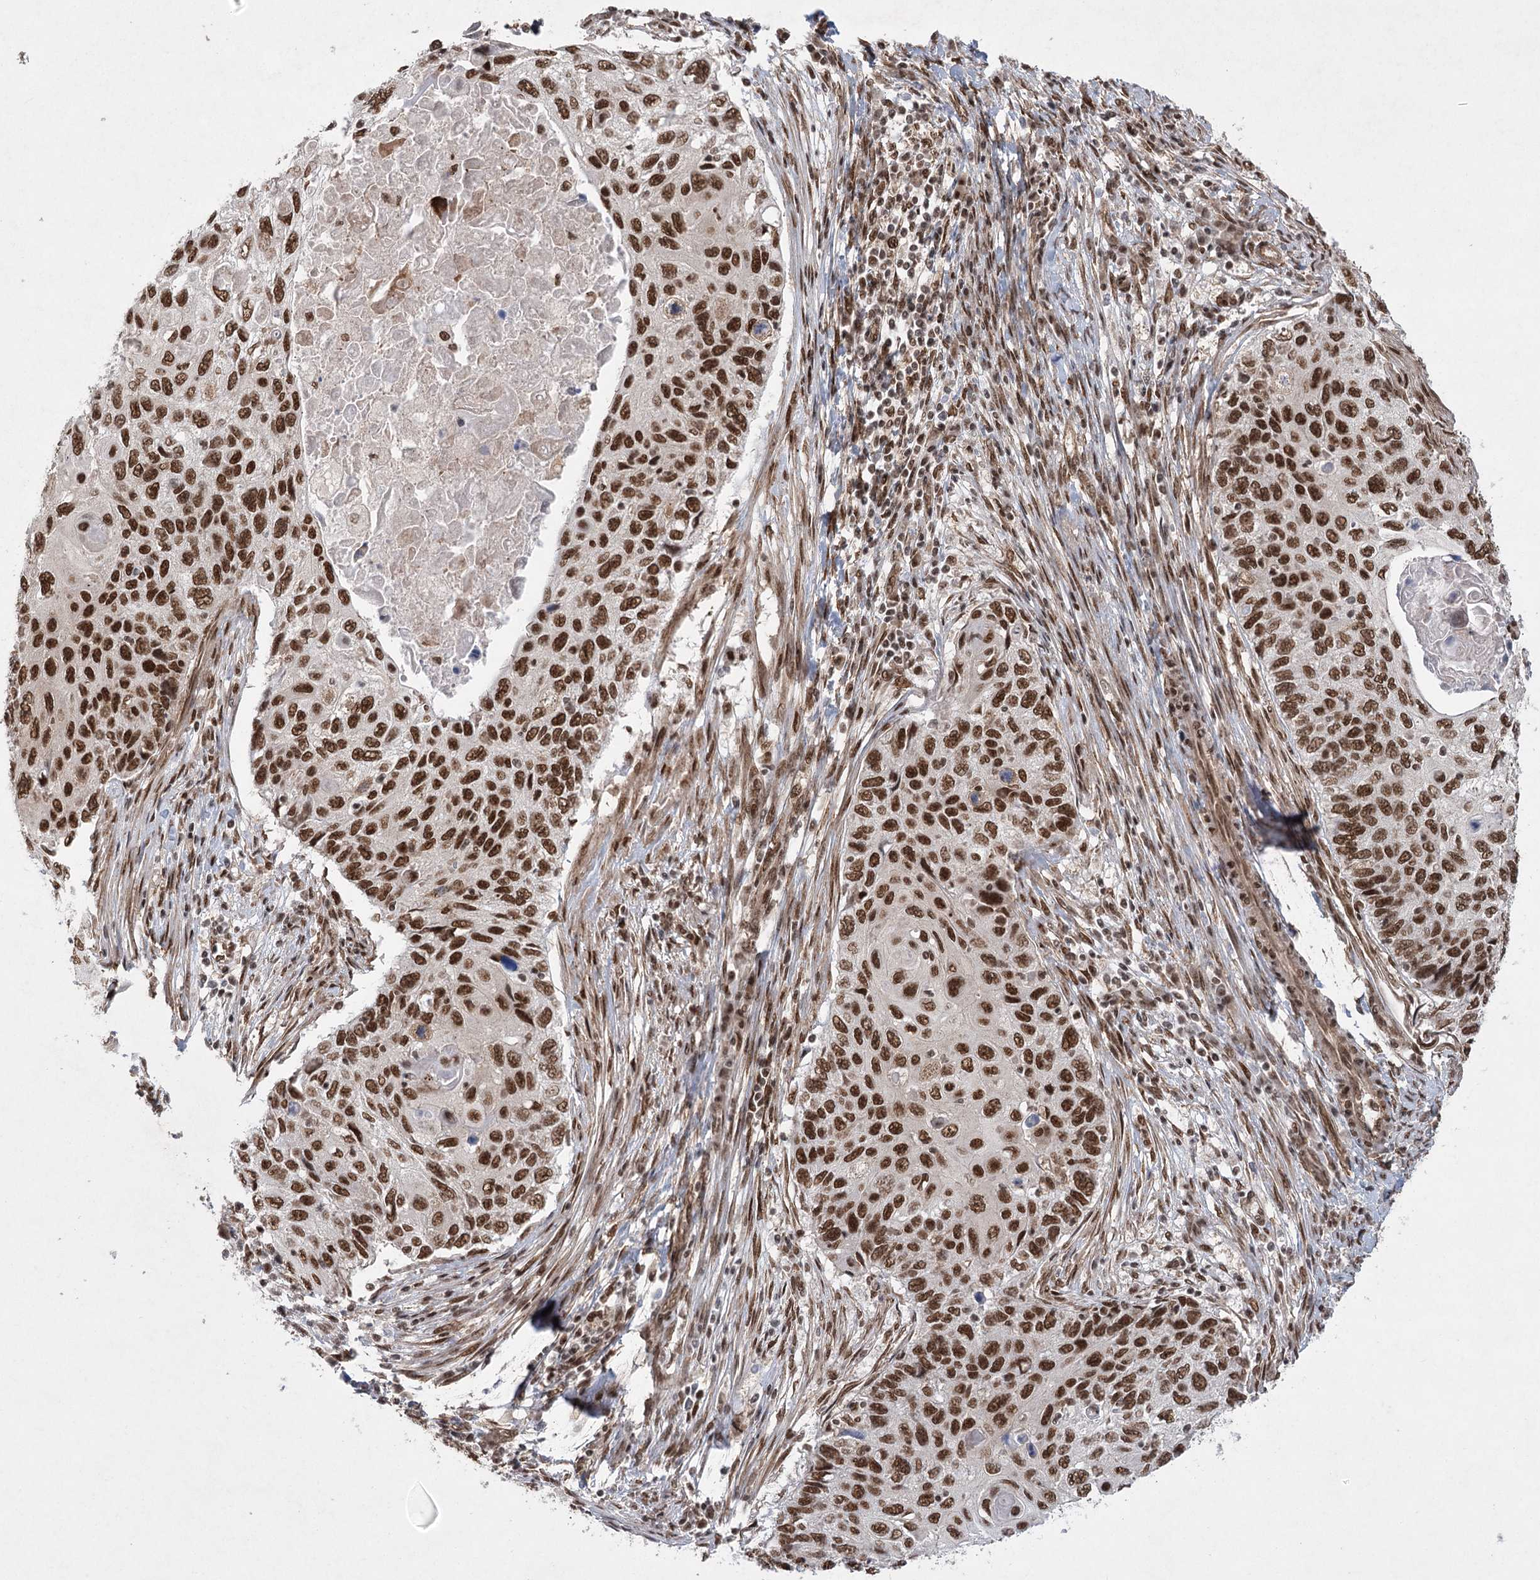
{"staining": {"intensity": "strong", "quantity": ">75%", "location": "nuclear"}, "tissue": "cervical cancer", "cell_type": "Tumor cells", "image_type": "cancer", "snomed": [{"axis": "morphology", "description": "Squamous cell carcinoma, NOS"}, {"axis": "topography", "description": "Cervix"}], "caption": "Immunohistochemistry staining of squamous cell carcinoma (cervical), which reveals high levels of strong nuclear expression in approximately >75% of tumor cells indicating strong nuclear protein positivity. The staining was performed using DAB (brown) for protein detection and nuclei were counterstained in hematoxylin (blue).", "gene": "ZCCHC8", "patient": {"sex": "female", "age": 70}}